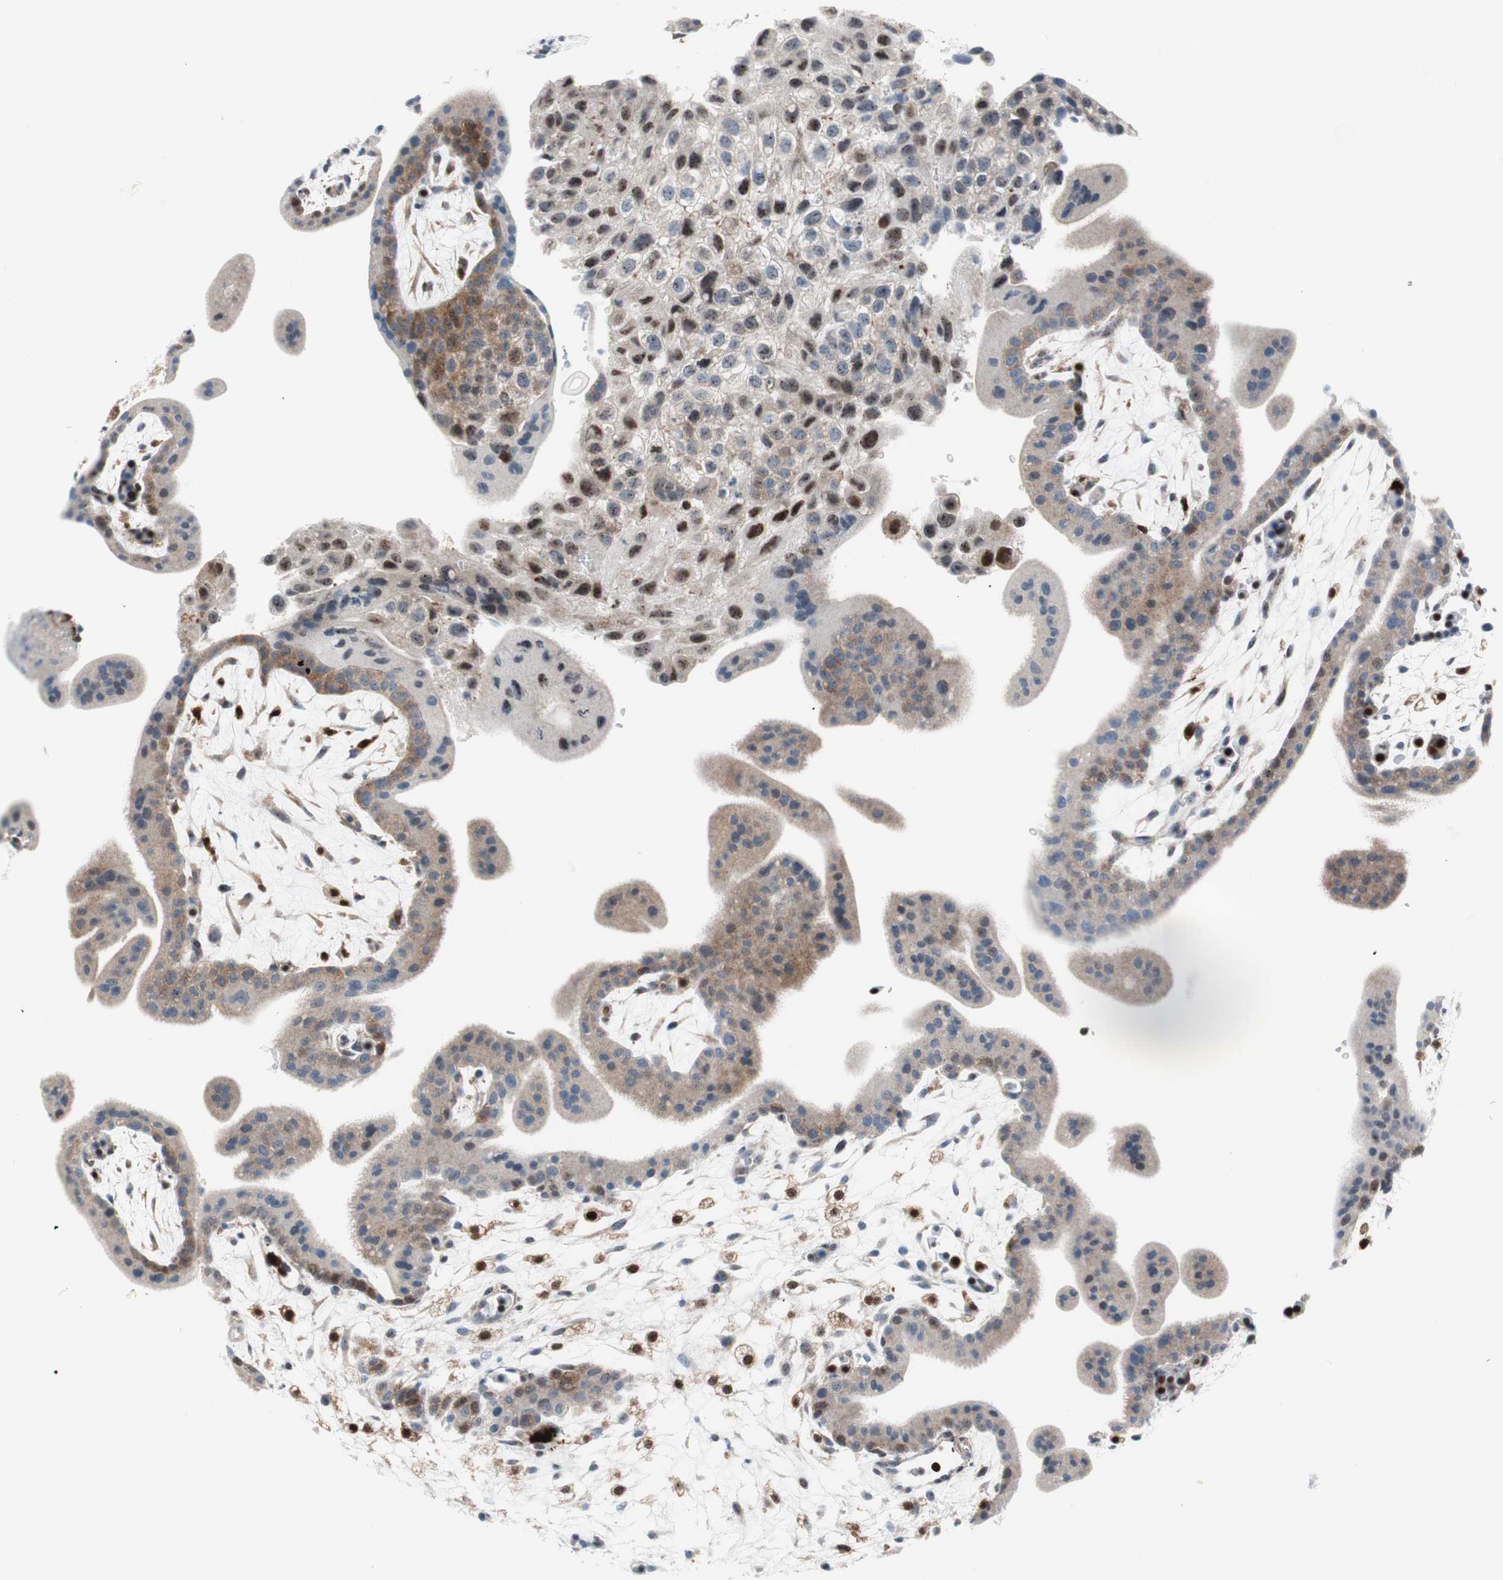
{"staining": {"intensity": "moderate", "quantity": "25%-75%", "location": "nuclear"}, "tissue": "placenta", "cell_type": "Decidual cells", "image_type": "normal", "snomed": [{"axis": "morphology", "description": "Normal tissue, NOS"}, {"axis": "topography", "description": "Placenta"}], "caption": "Immunohistochemistry (IHC) of normal human placenta shows medium levels of moderate nuclear positivity in about 25%-75% of decidual cells.", "gene": "RGS10", "patient": {"sex": "female", "age": 35}}